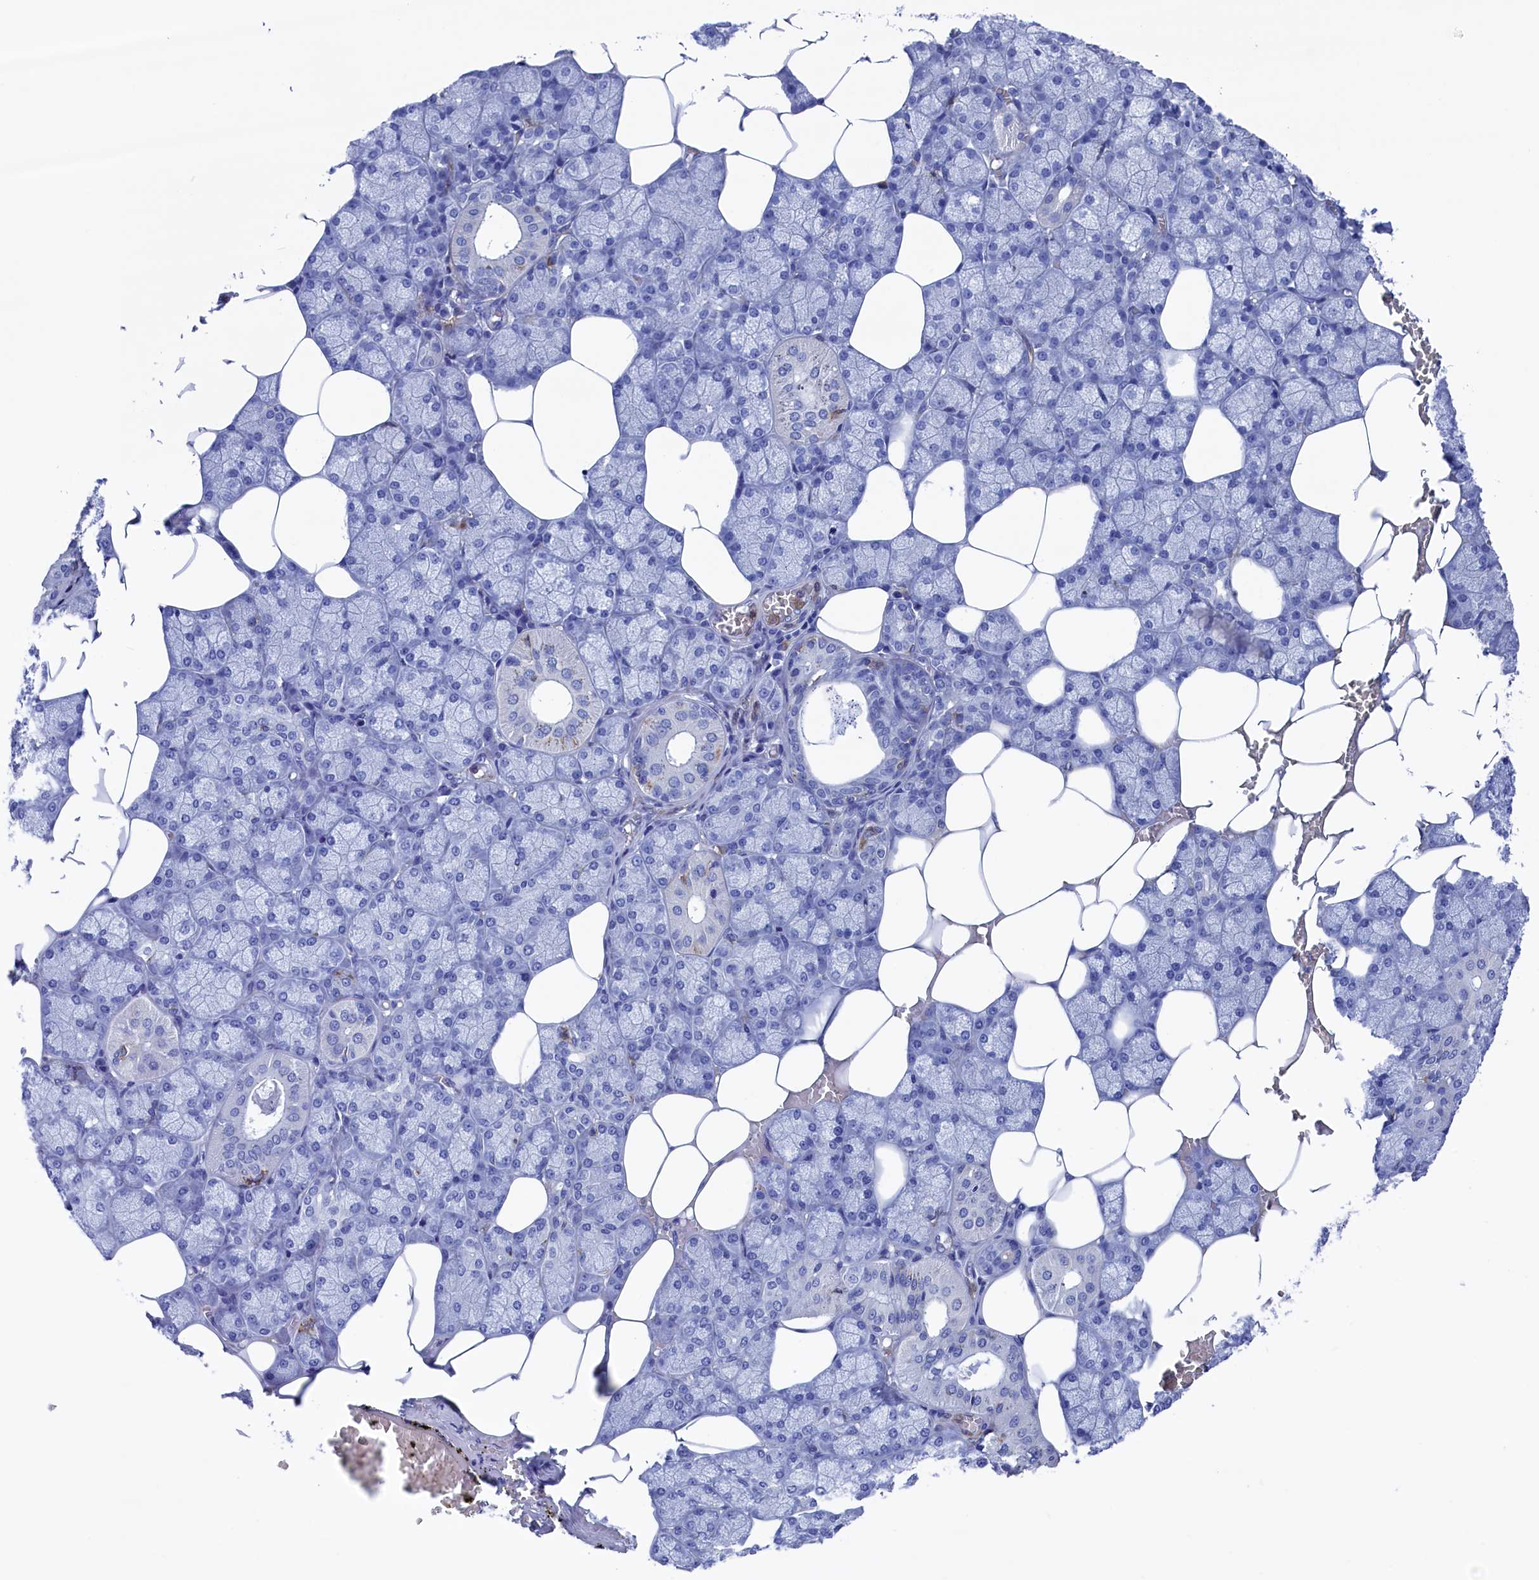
{"staining": {"intensity": "negative", "quantity": "none", "location": "none"}, "tissue": "salivary gland", "cell_type": "Glandular cells", "image_type": "normal", "snomed": [{"axis": "morphology", "description": "Normal tissue, NOS"}, {"axis": "topography", "description": "Salivary gland"}], "caption": "Immunohistochemical staining of normal salivary gland reveals no significant staining in glandular cells.", "gene": "TYROBP", "patient": {"sex": "male", "age": 62}}